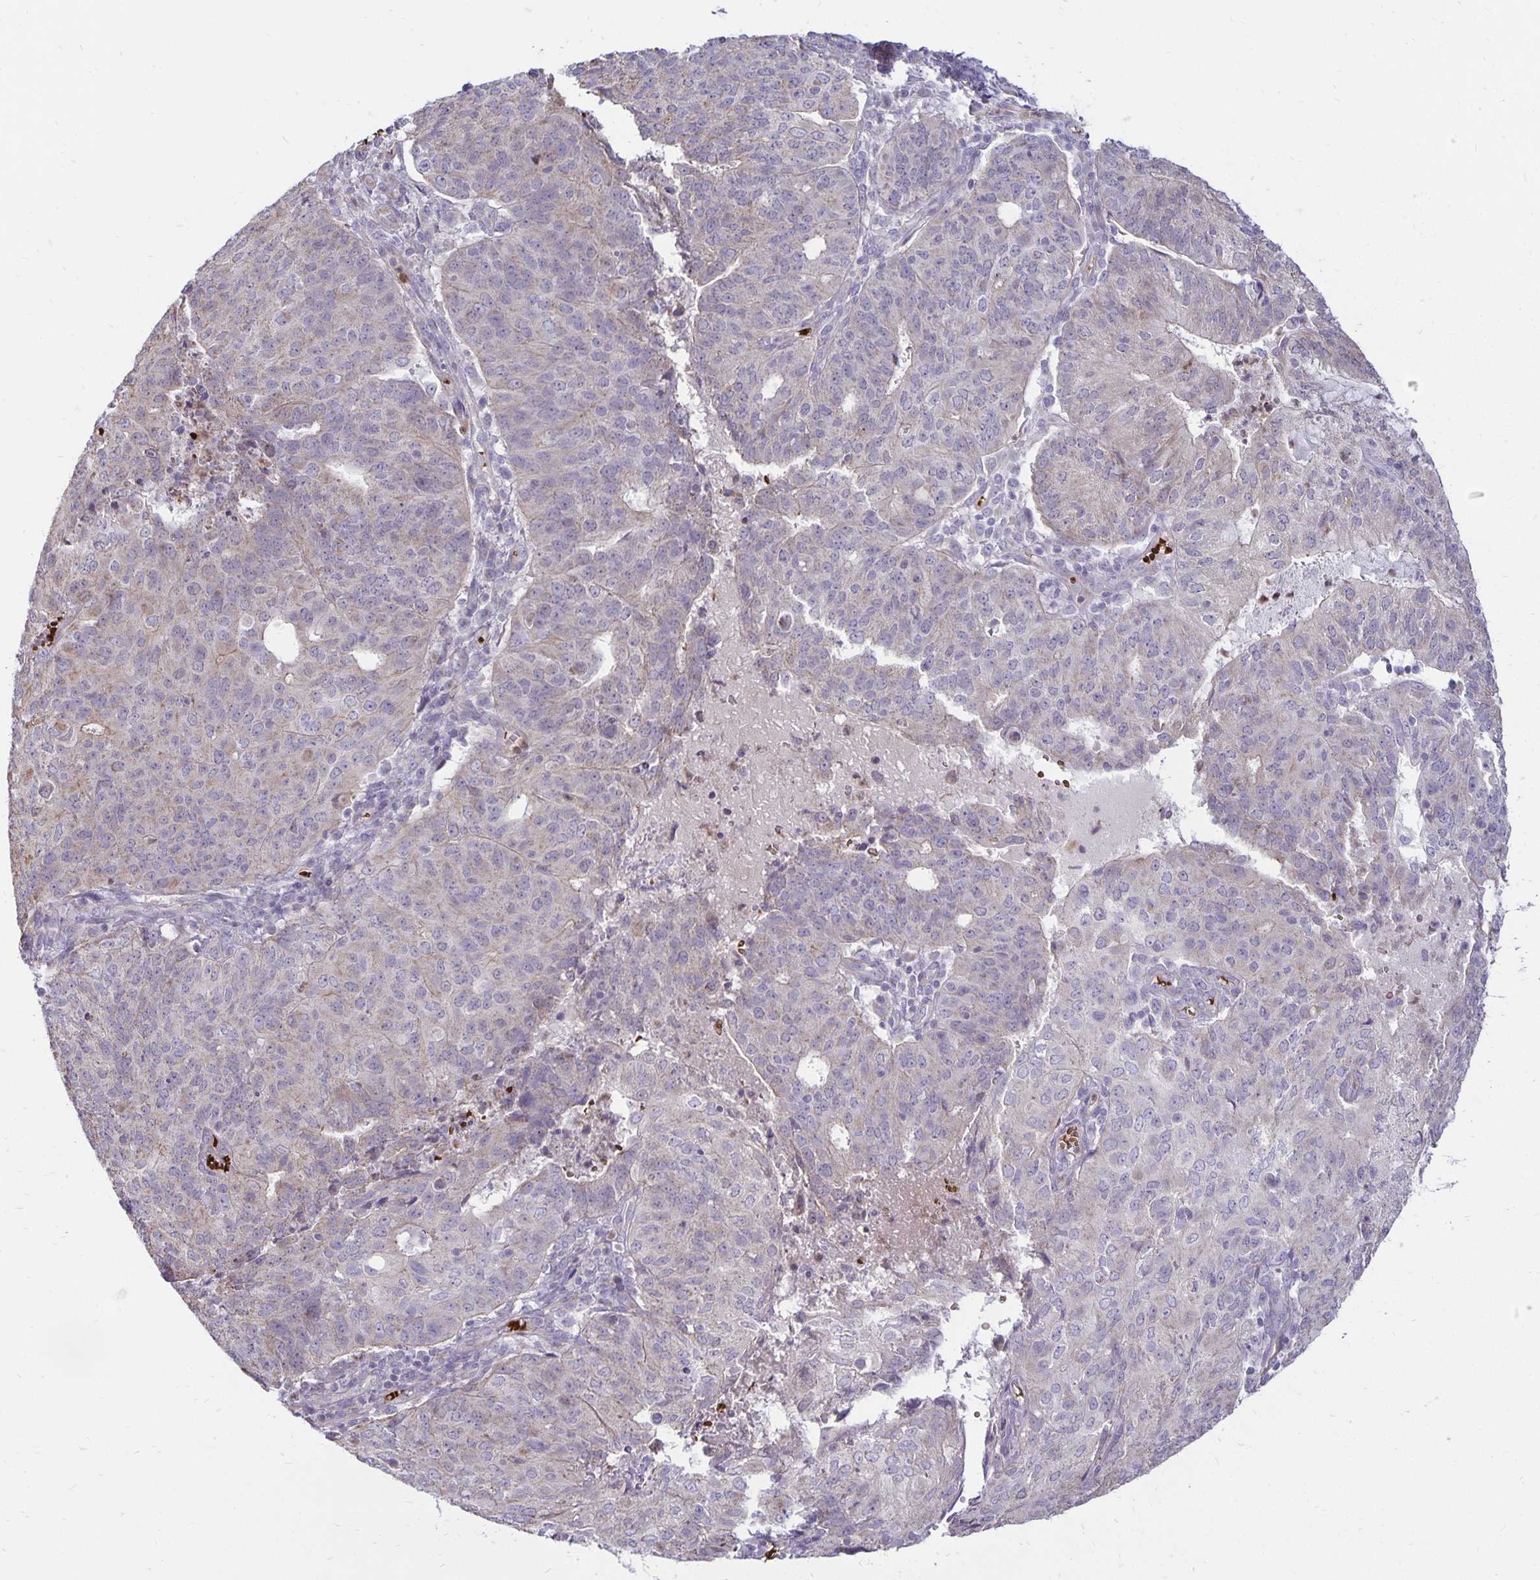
{"staining": {"intensity": "weak", "quantity": "<25%", "location": "cytoplasmic/membranous"}, "tissue": "endometrial cancer", "cell_type": "Tumor cells", "image_type": "cancer", "snomed": [{"axis": "morphology", "description": "Adenocarcinoma, NOS"}, {"axis": "topography", "description": "Endometrium"}], "caption": "This histopathology image is of endometrial cancer (adenocarcinoma) stained with immunohistochemistry (IHC) to label a protein in brown with the nuclei are counter-stained blue. There is no expression in tumor cells.", "gene": "FN3K", "patient": {"sex": "female", "age": 82}}